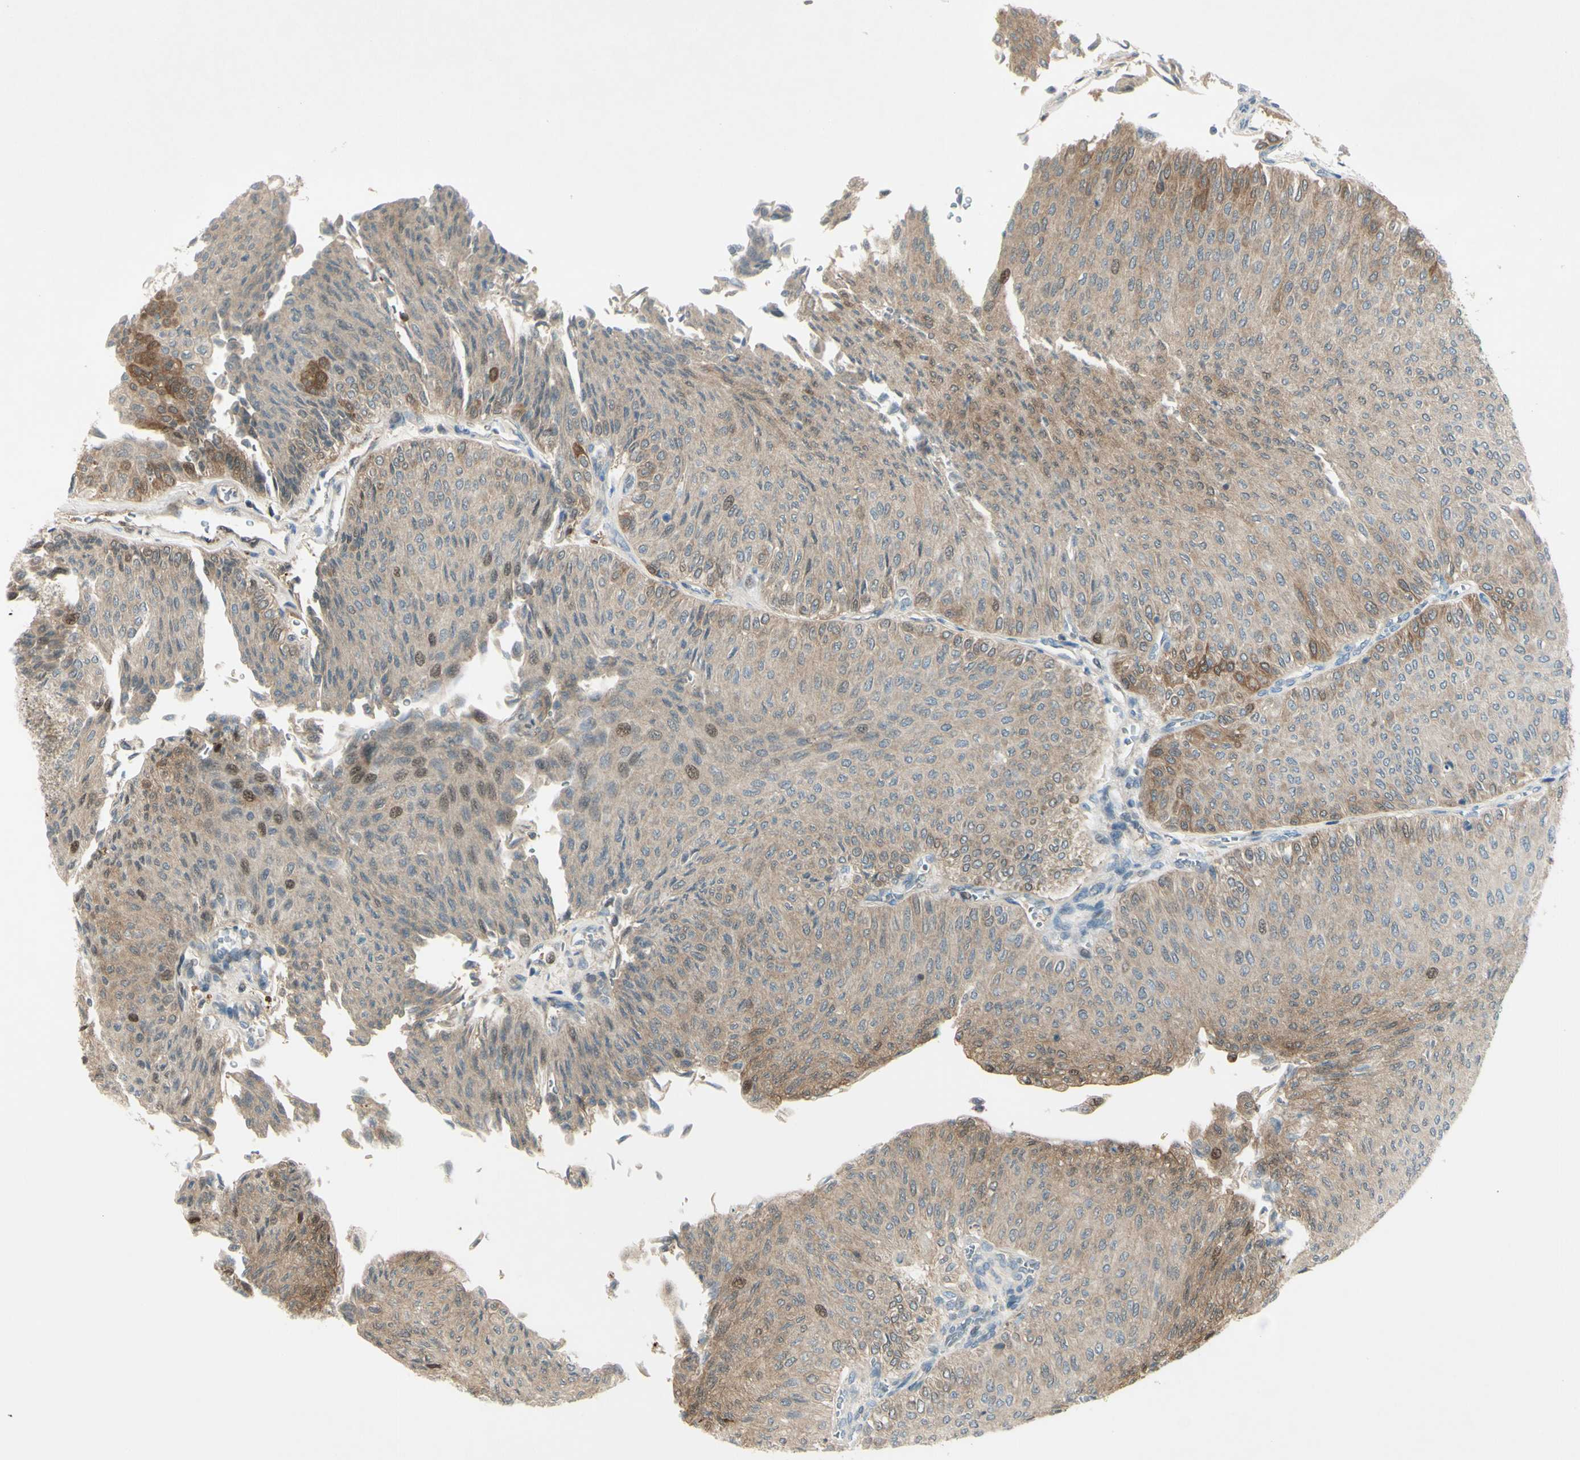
{"staining": {"intensity": "moderate", "quantity": "25%-75%", "location": "cytoplasmic/membranous"}, "tissue": "urothelial cancer", "cell_type": "Tumor cells", "image_type": "cancer", "snomed": [{"axis": "morphology", "description": "Urothelial carcinoma, Low grade"}, {"axis": "topography", "description": "Urinary bladder"}], "caption": "Protein staining of urothelial cancer tissue displays moderate cytoplasmic/membranous staining in approximately 25%-75% of tumor cells.", "gene": "C1orf159", "patient": {"sex": "male", "age": 78}}